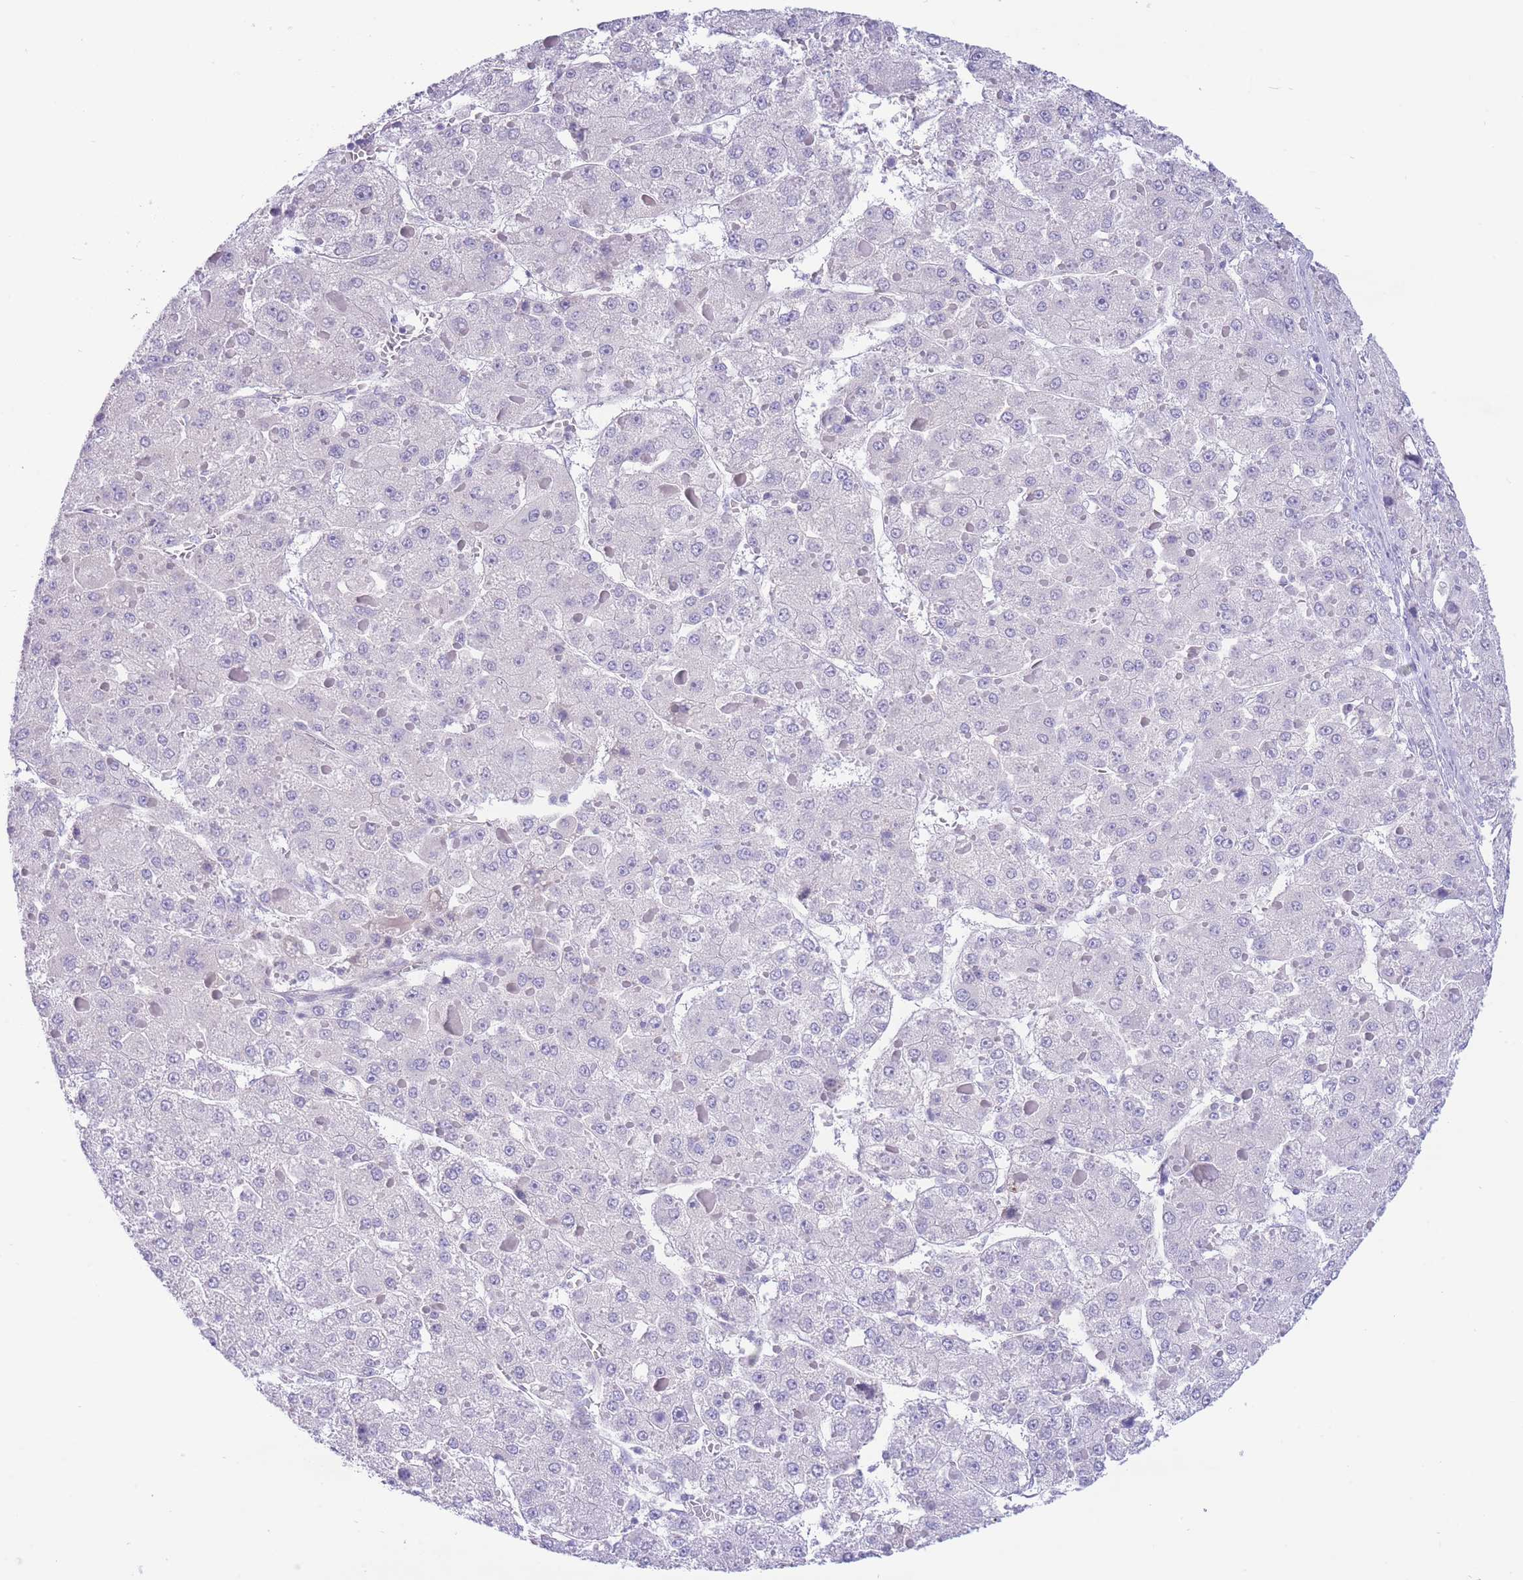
{"staining": {"intensity": "negative", "quantity": "none", "location": "none"}, "tissue": "liver cancer", "cell_type": "Tumor cells", "image_type": "cancer", "snomed": [{"axis": "morphology", "description": "Carcinoma, Hepatocellular, NOS"}, {"axis": "topography", "description": "Liver"}], "caption": "Immunohistochemistry (IHC) photomicrograph of liver cancer stained for a protein (brown), which exhibits no staining in tumor cells. (Stains: DAB immunohistochemistry (IHC) with hematoxylin counter stain, Microscopy: brightfield microscopy at high magnification).", "gene": "ASAP3", "patient": {"sex": "female", "age": 73}}